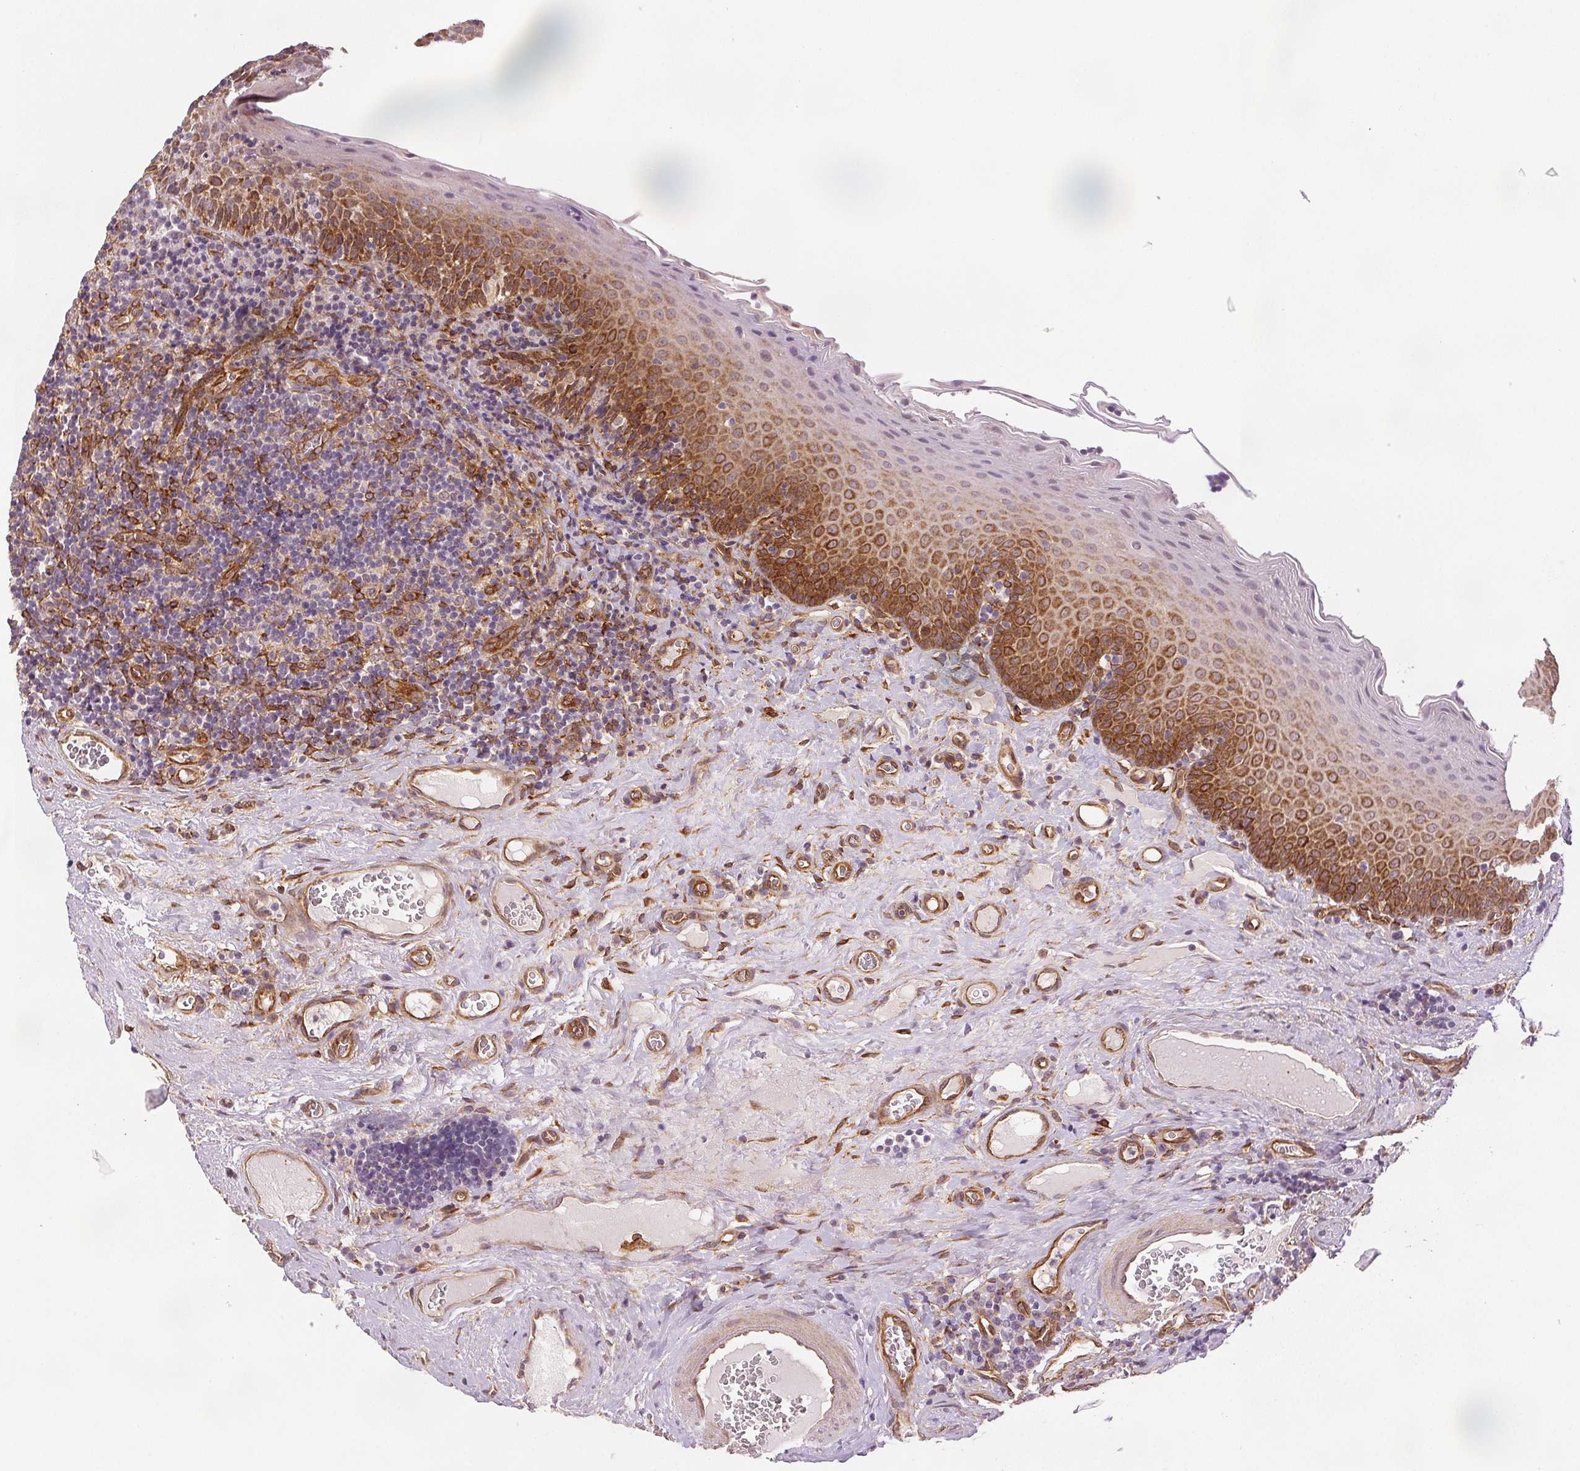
{"staining": {"intensity": "negative", "quantity": "none", "location": "none"}, "tissue": "tonsil", "cell_type": "Germinal center cells", "image_type": "normal", "snomed": [{"axis": "morphology", "description": "Normal tissue, NOS"}, {"axis": "morphology", "description": "Inflammation, NOS"}, {"axis": "topography", "description": "Tonsil"}], "caption": "This is an IHC image of normal human tonsil. There is no staining in germinal center cells.", "gene": "DIAPH2", "patient": {"sex": "female", "age": 31}}